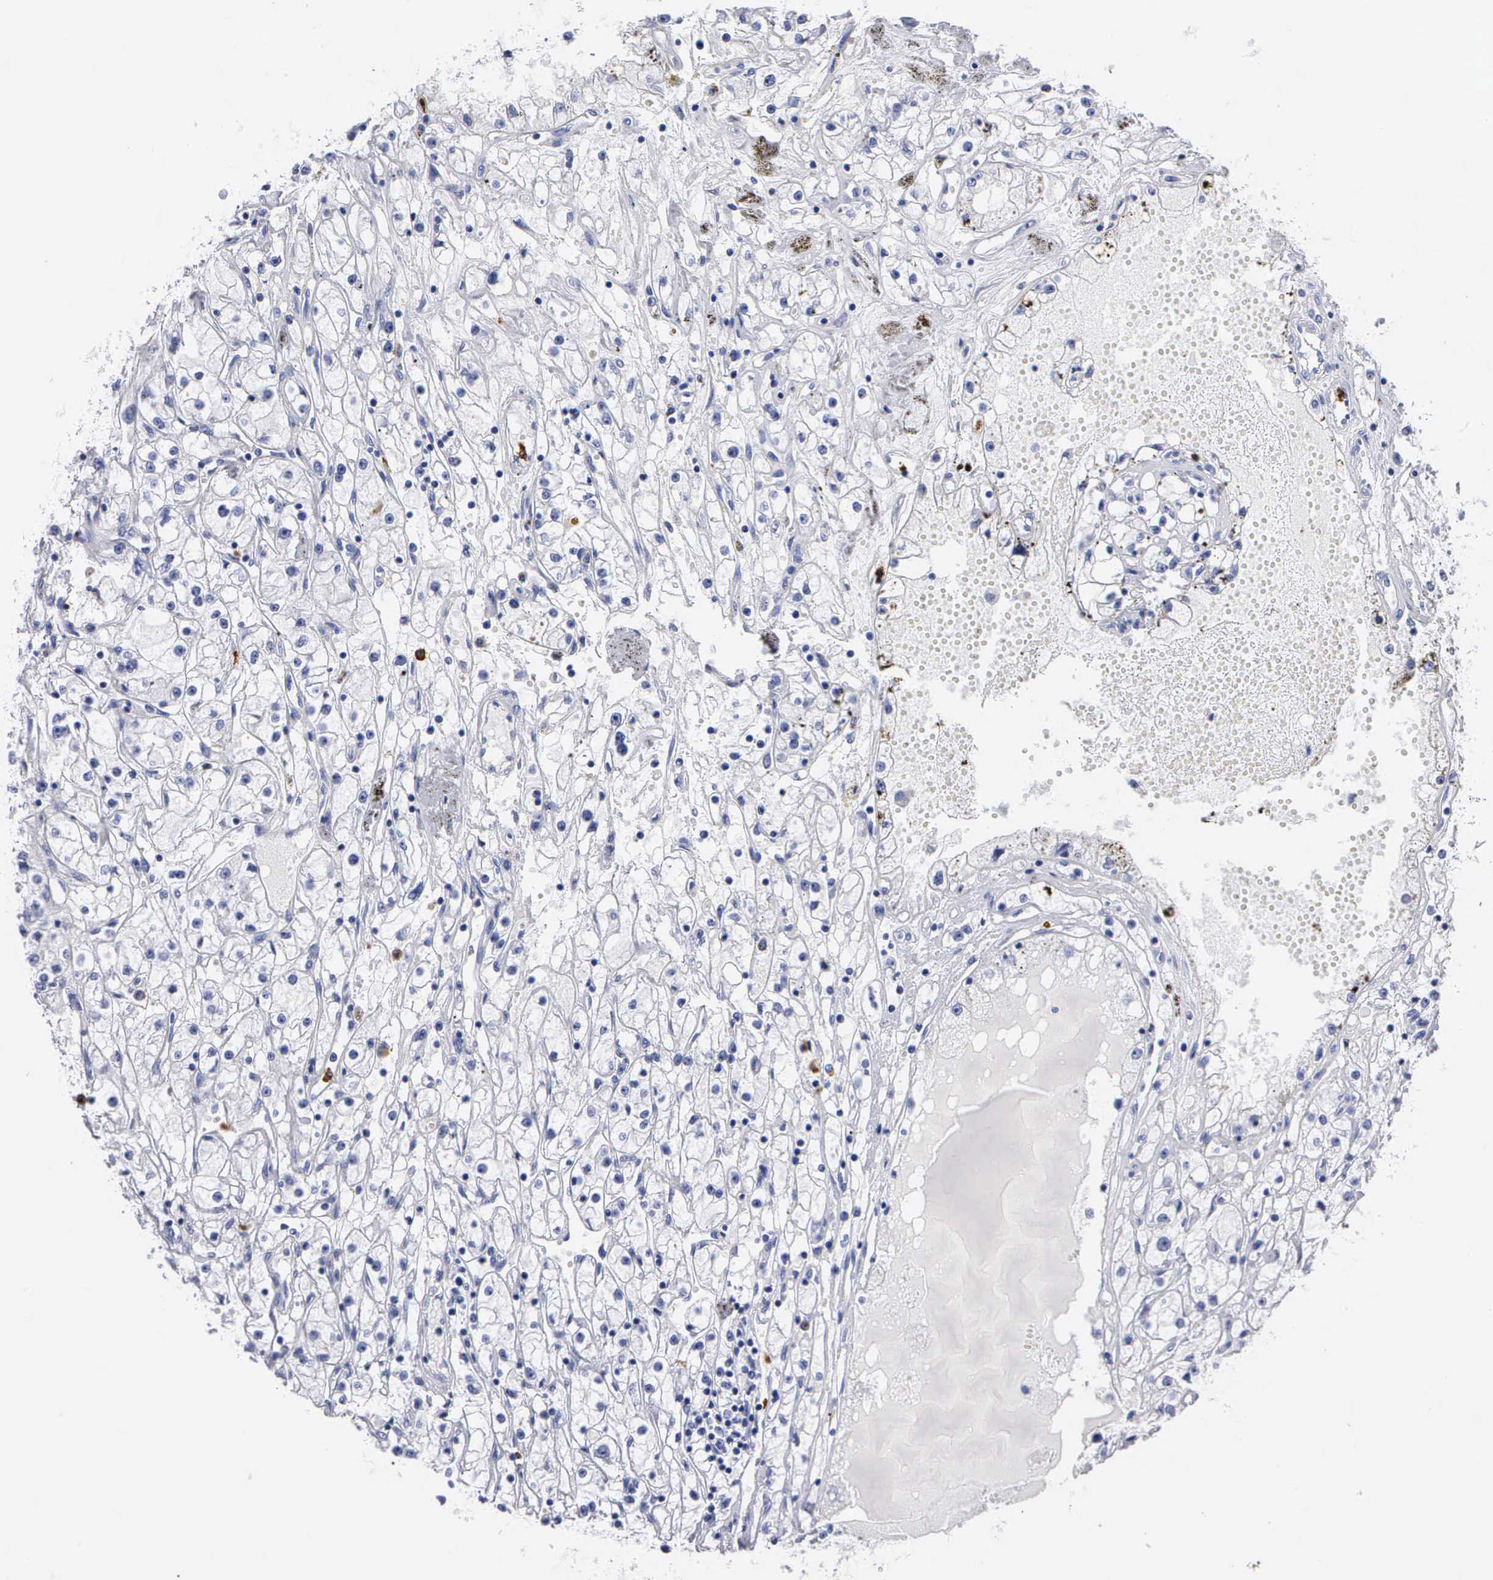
{"staining": {"intensity": "negative", "quantity": "none", "location": "none"}, "tissue": "renal cancer", "cell_type": "Tumor cells", "image_type": "cancer", "snomed": [{"axis": "morphology", "description": "Adenocarcinoma, NOS"}, {"axis": "topography", "description": "Kidney"}], "caption": "A high-resolution image shows immunohistochemistry (IHC) staining of renal cancer, which displays no significant expression in tumor cells.", "gene": "CTSG", "patient": {"sex": "male", "age": 56}}